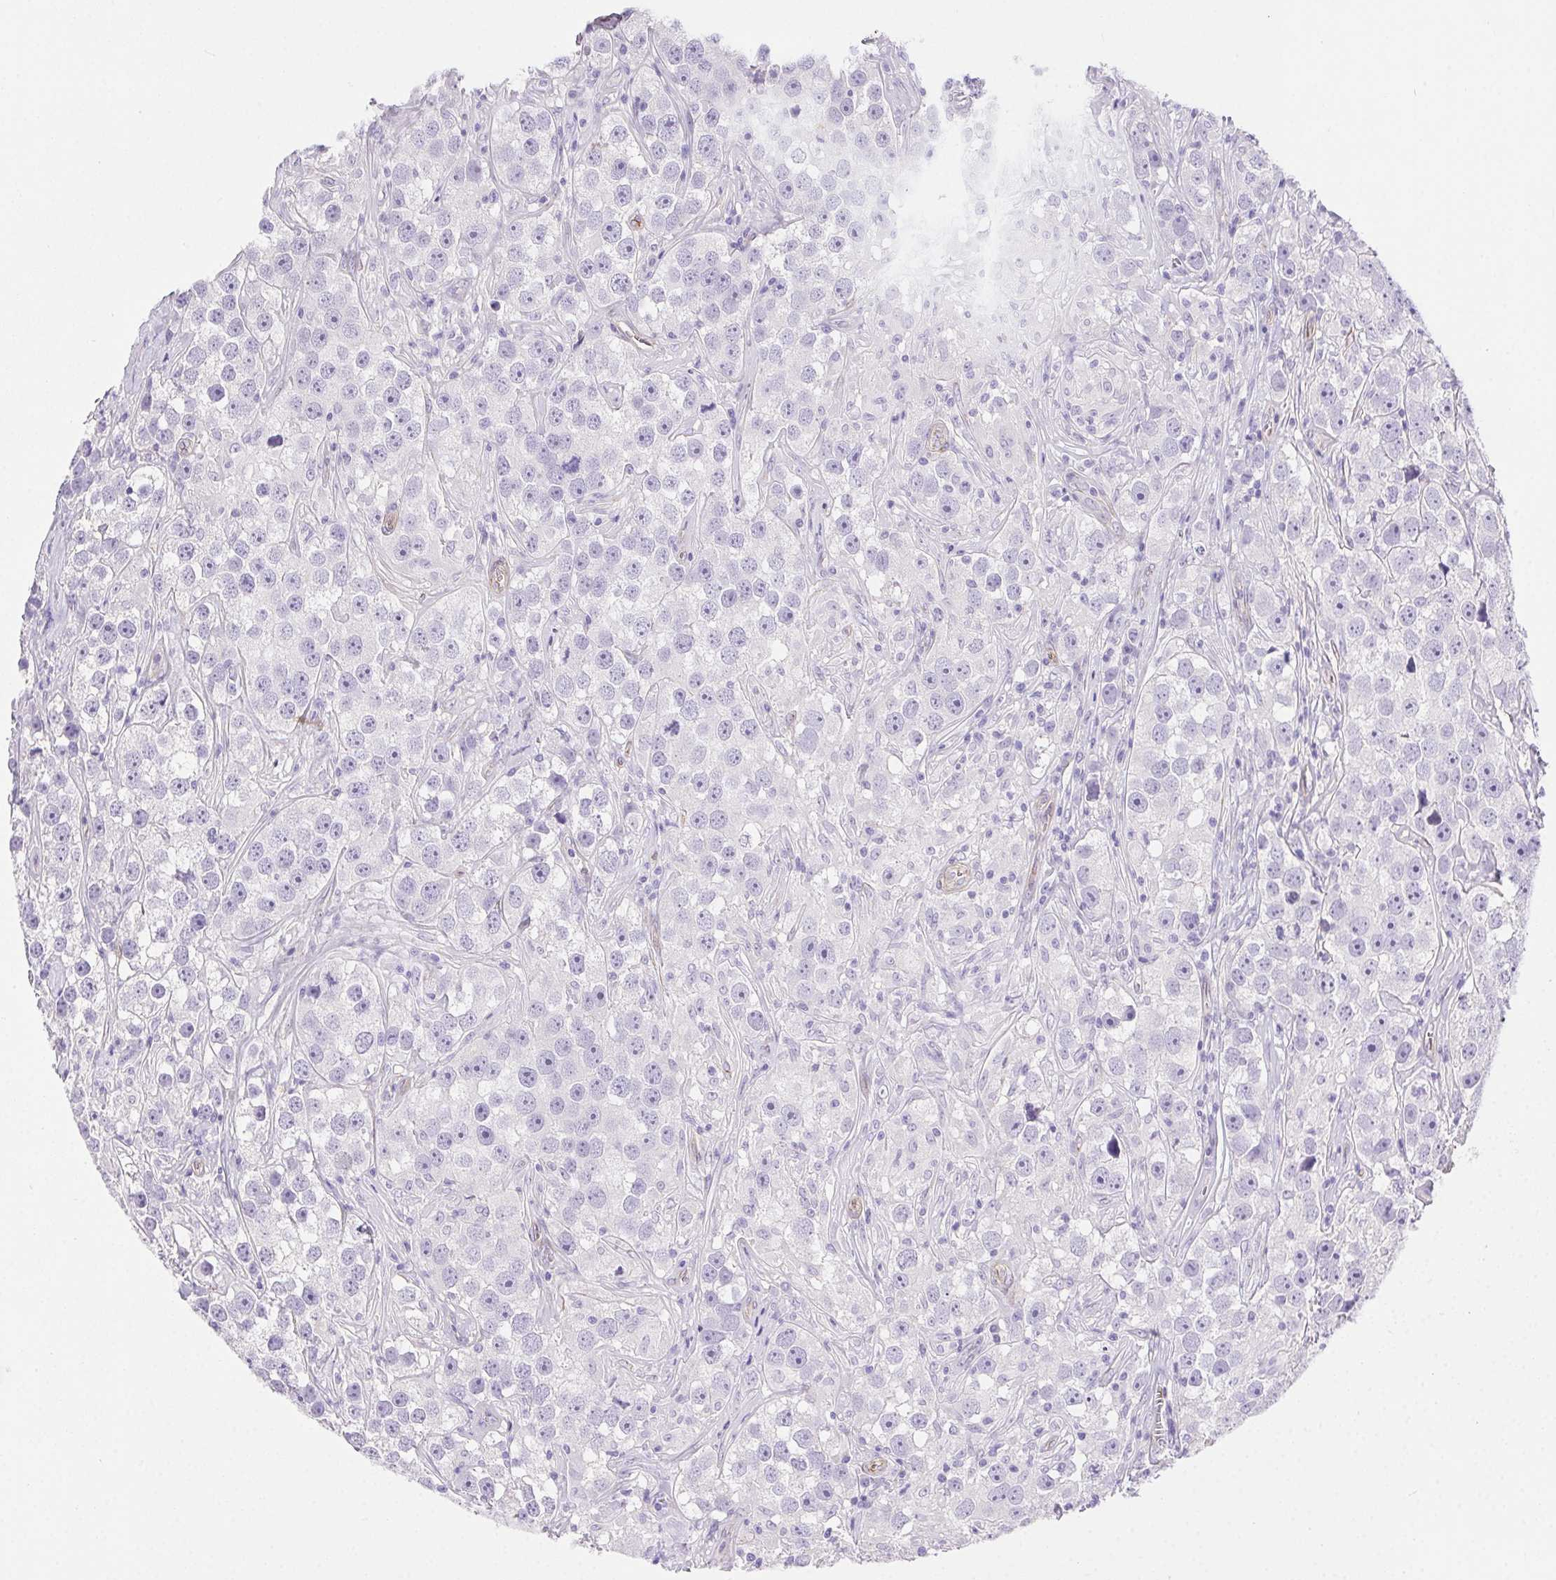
{"staining": {"intensity": "negative", "quantity": "none", "location": "none"}, "tissue": "testis cancer", "cell_type": "Tumor cells", "image_type": "cancer", "snomed": [{"axis": "morphology", "description": "Seminoma, NOS"}, {"axis": "topography", "description": "Testis"}], "caption": "Immunohistochemical staining of human seminoma (testis) exhibits no significant positivity in tumor cells. Nuclei are stained in blue.", "gene": "SHCBP1L", "patient": {"sex": "male", "age": 49}}